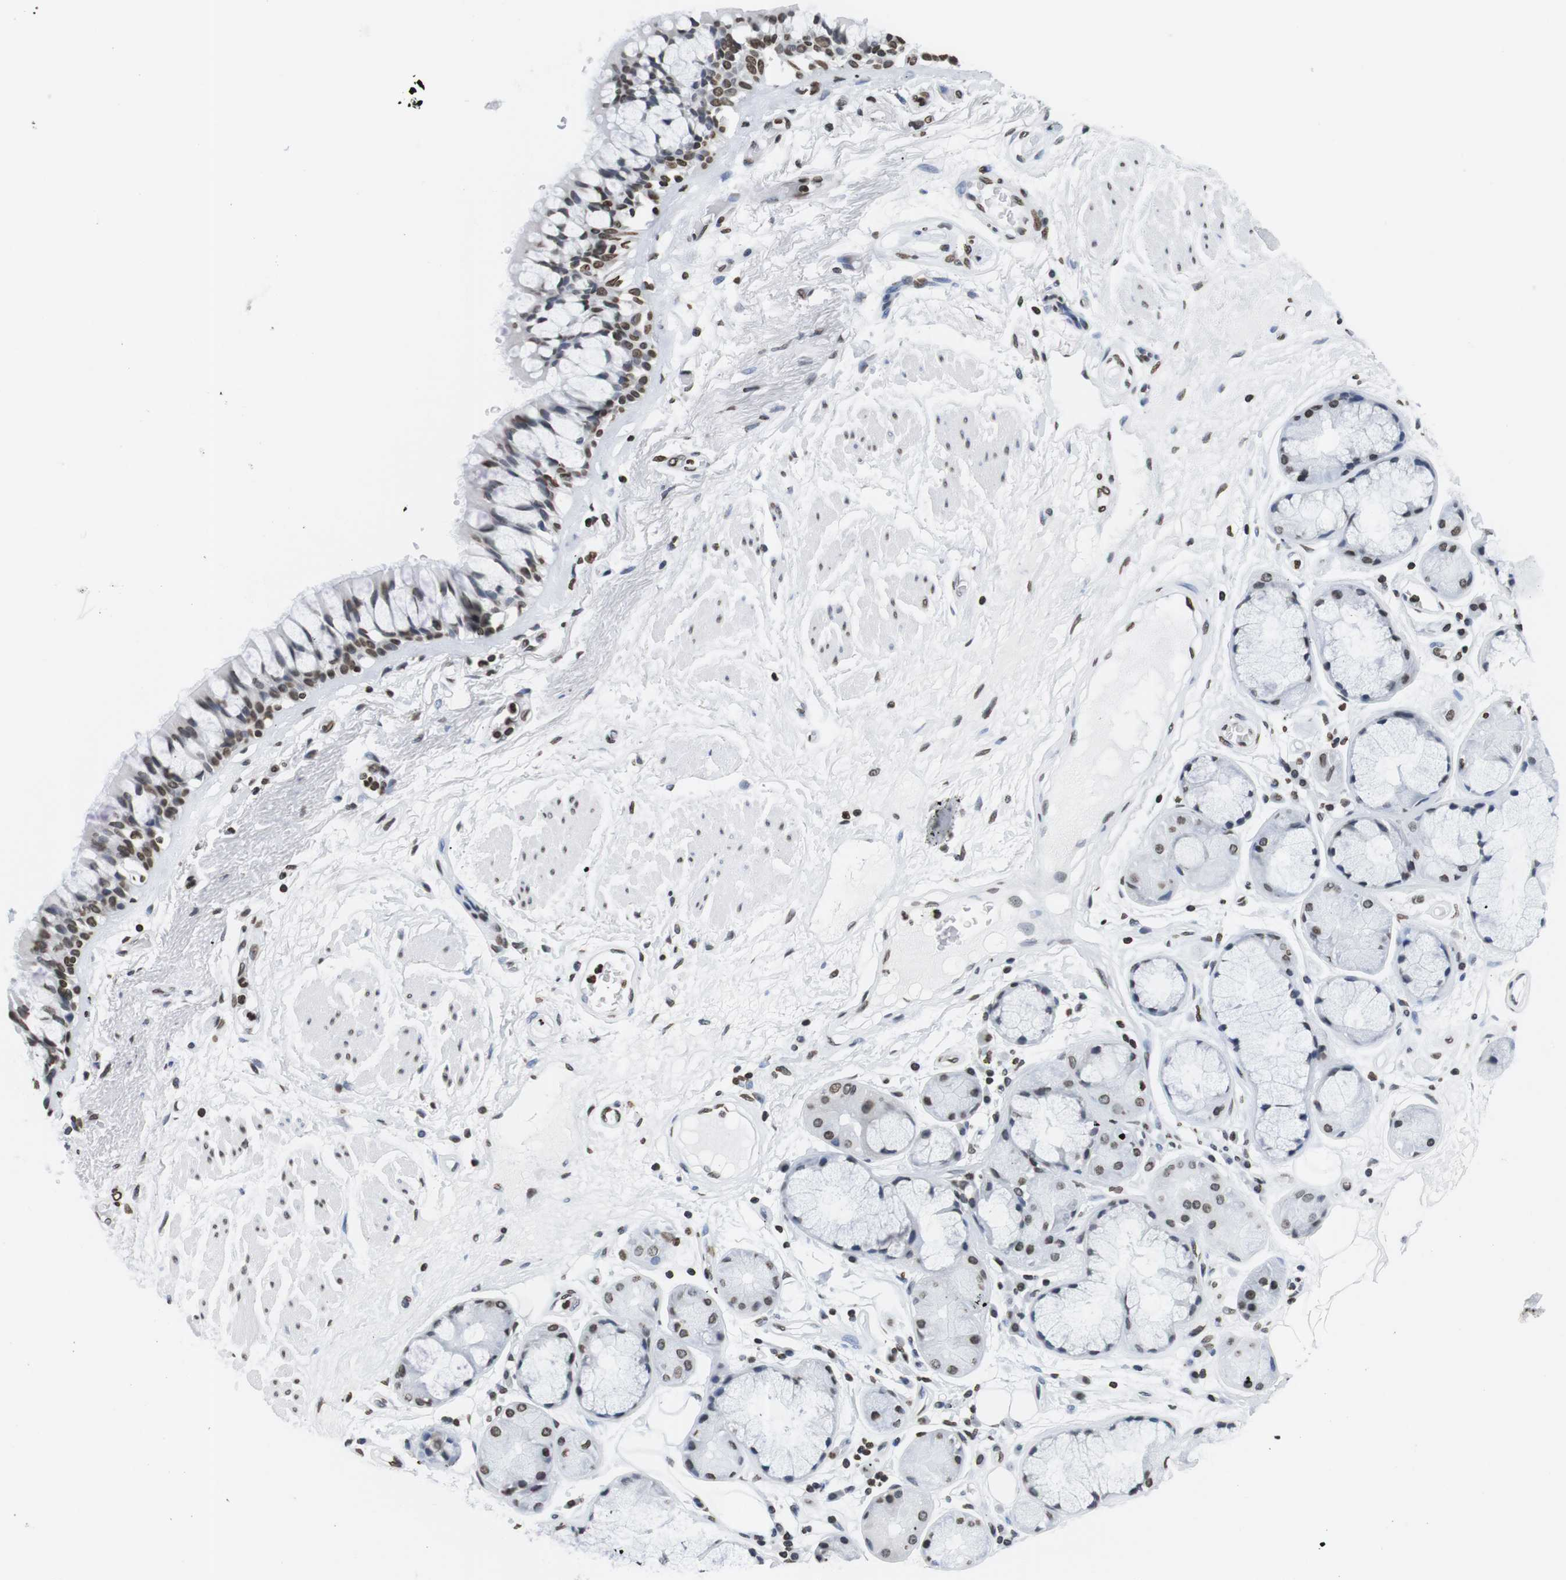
{"staining": {"intensity": "moderate", "quantity": ">75%", "location": "nuclear"}, "tissue": "bronchus", "cell_type": "Respiratory epithelial cells", "image_type": "normal", "snomed": [{"axis": "morphology", "description": "Normal tissue, NOS"}, {"axis": "topography", "description": "Bronchus"}], "caption": "DAB immunohistochemical staining of benign bronchus displays moderate nuclear protein positivity in approximately >75% of respiratory epithelial cells.", "gene": "BSX", "patient": {"sex": "male", "age": 66}}